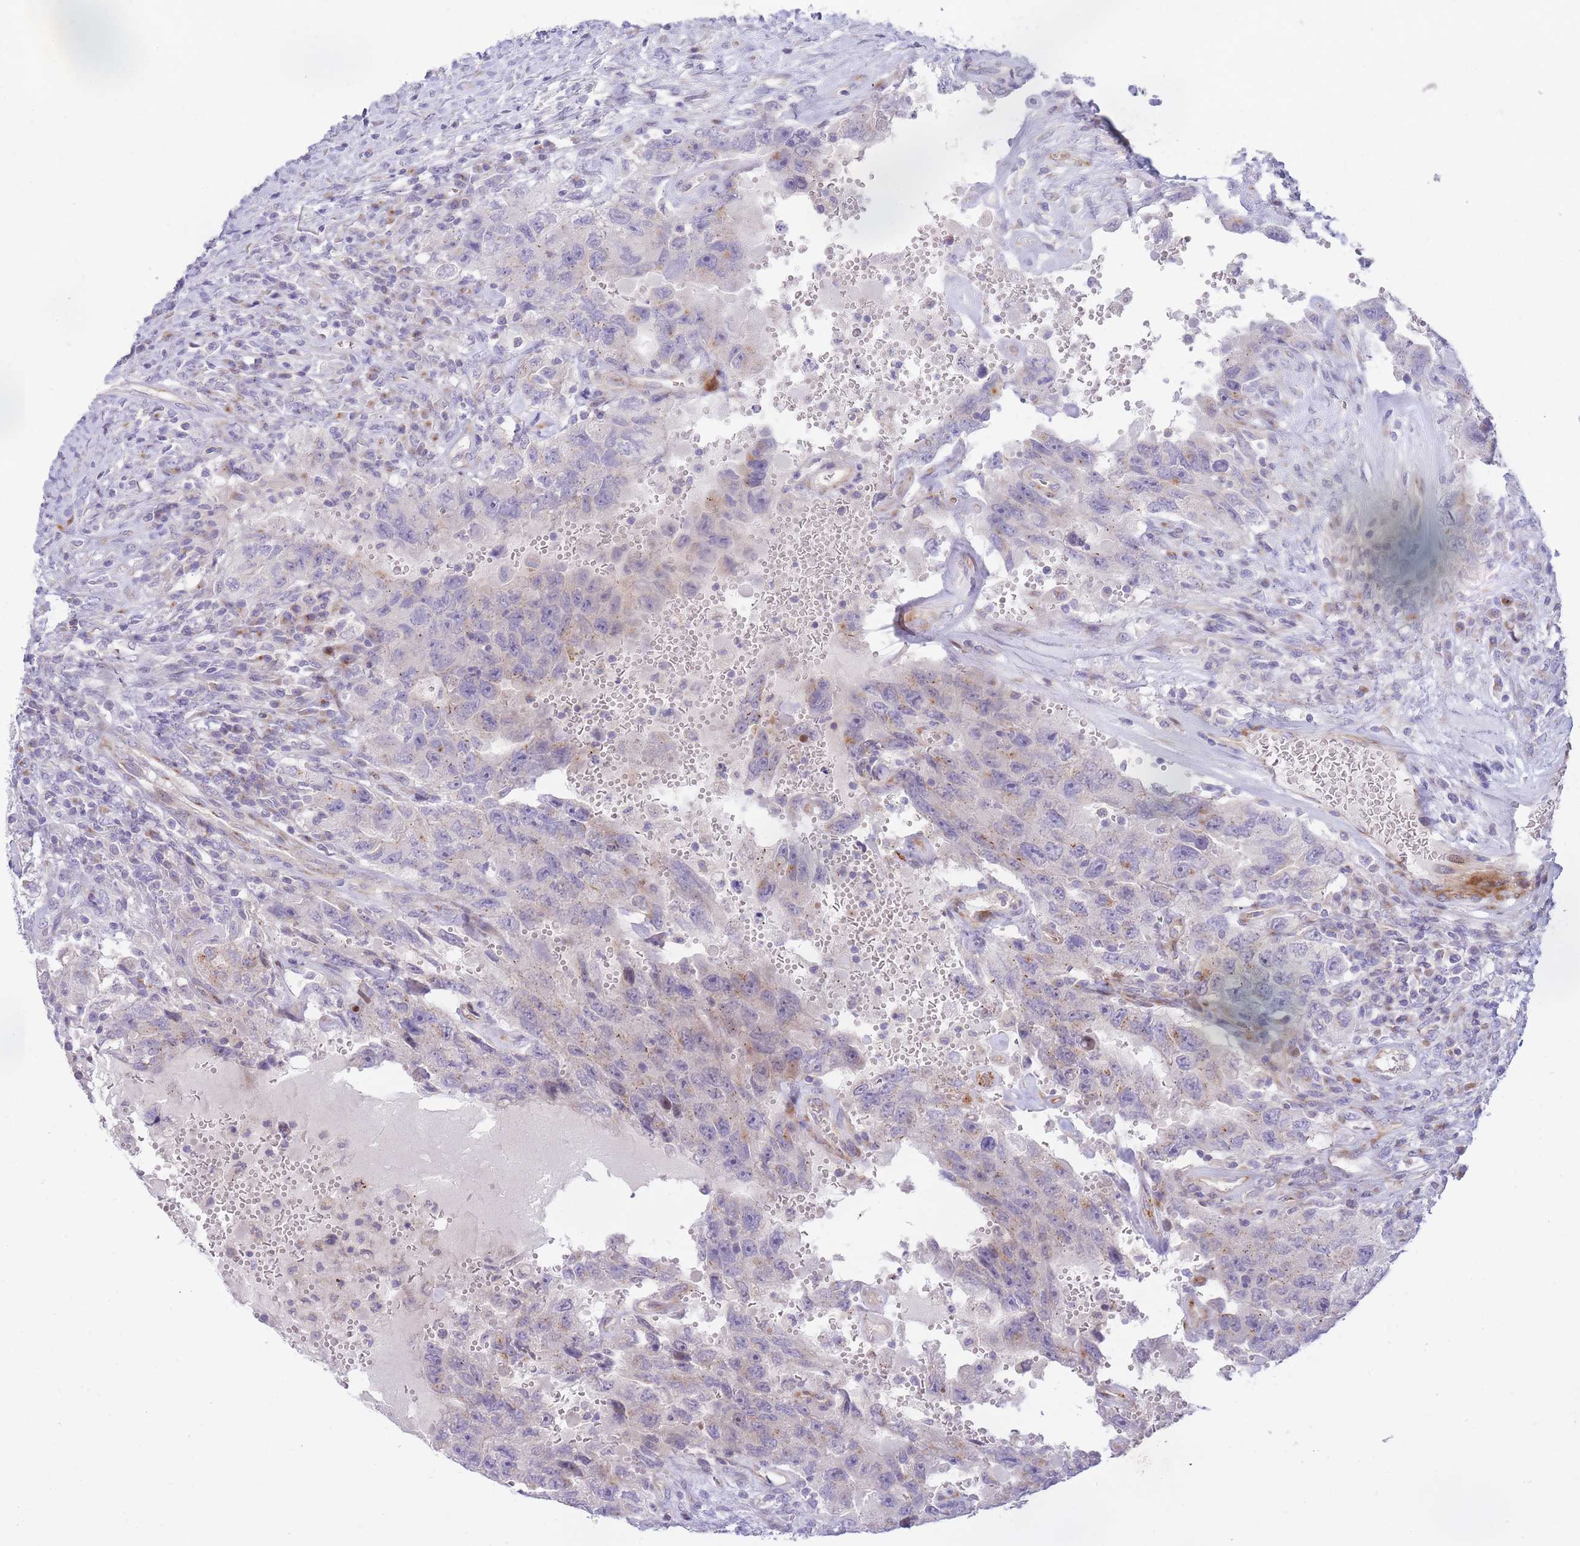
{"staining": {"intensity": "negative", "quantity": "none", "location": "none"}, "tissue": "testis cancer", "cell_type": "Tumor cells", "image_type": "cancer", "snomed": [{"axis": "morphology", "description": "Carcinoma, Embryonal, NOS"}, {"axis": "topography", "description": "Testis"}], "caption": "Testis cancer (embryonal carcinoma) was stained to show a protein in brown. There is no significant staining in tumor cells. Brightfield microscopy of immunohistochemistry stained with DAB (3,3'-diaminobenzidine) (brown) and hematoxylin (blue), captured at high magnification.", "gene": "ATP5MC2", "patient": {"sex": "male", "age": 26}}